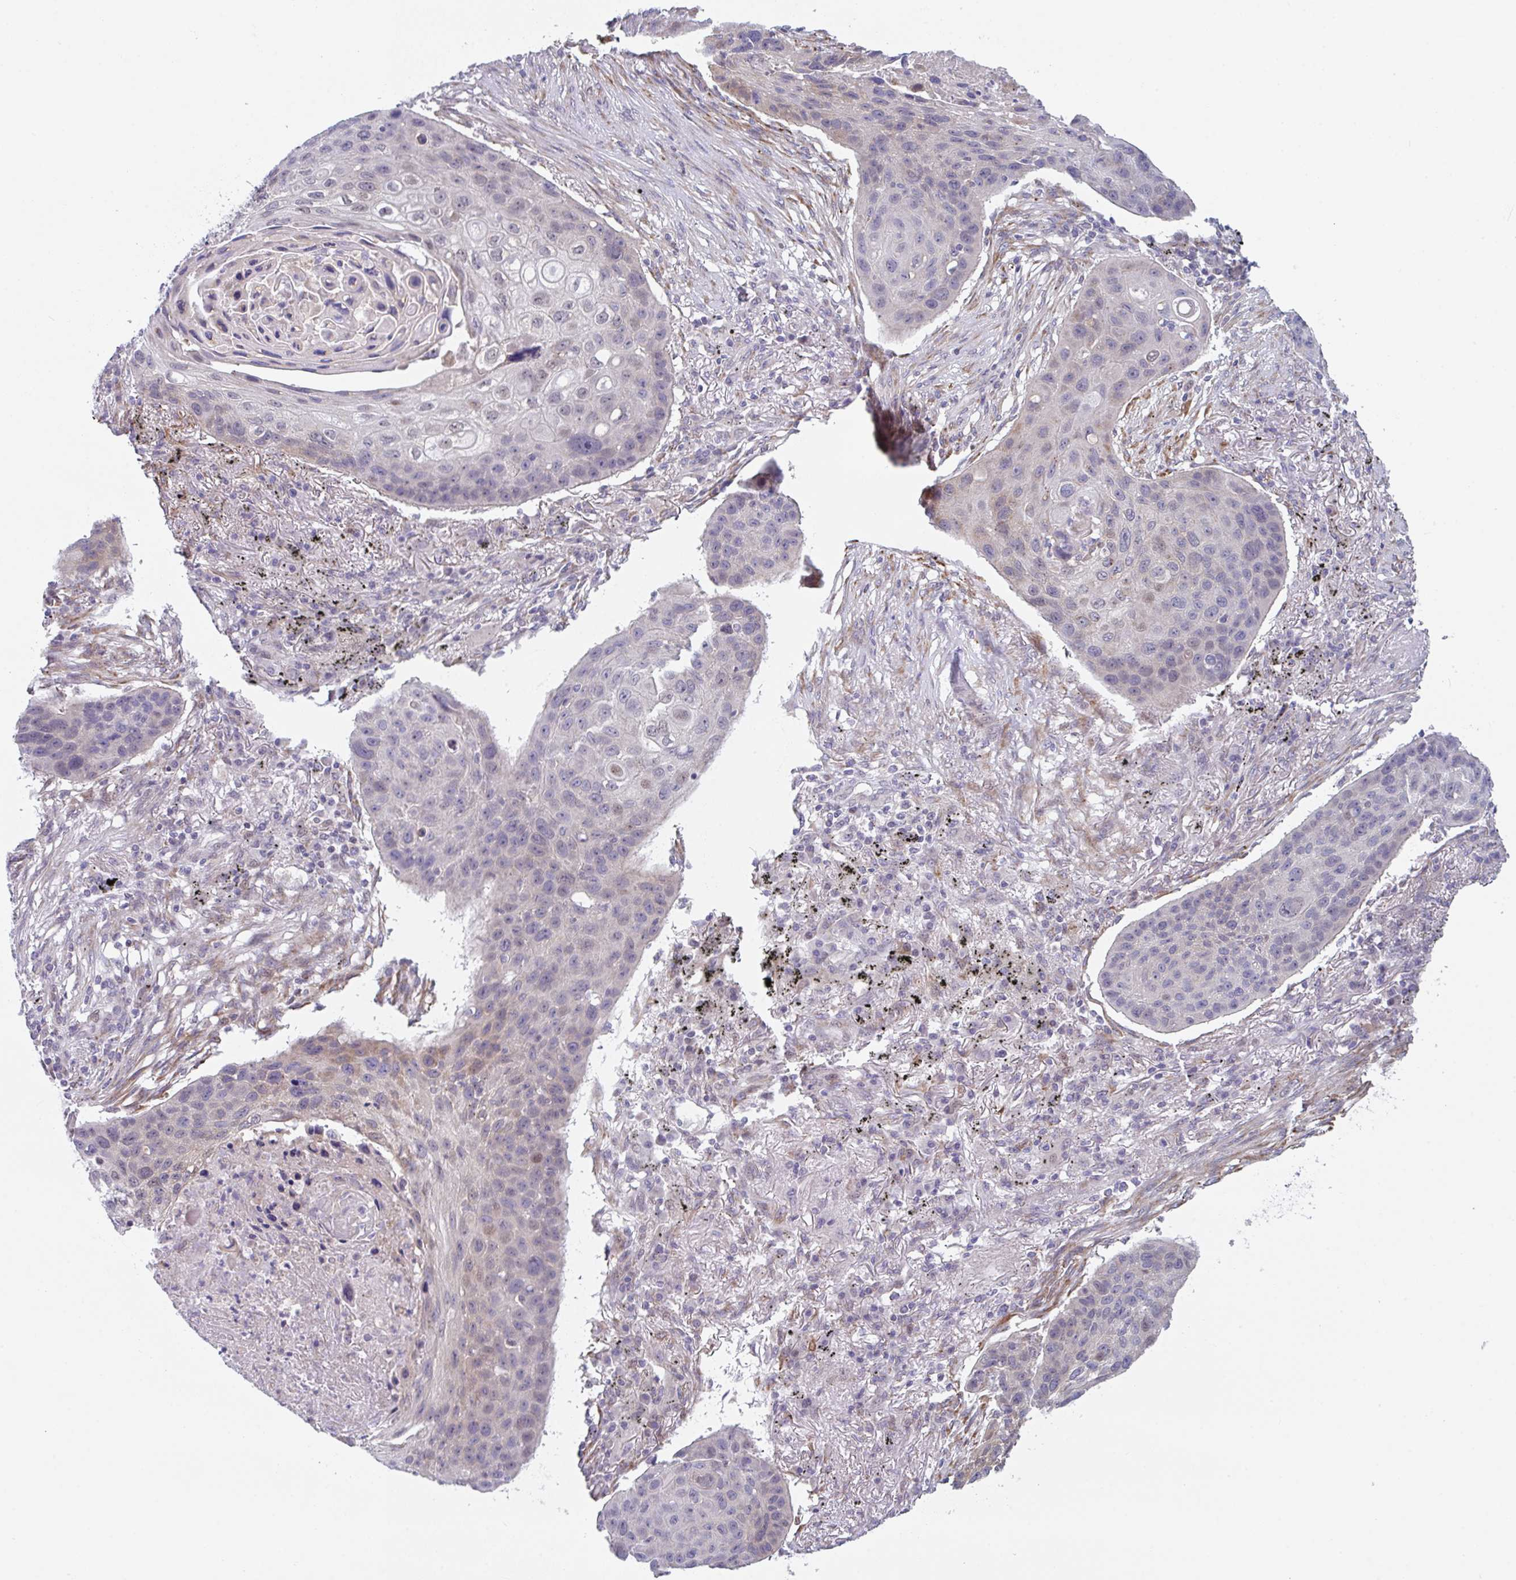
{"staining": {"intensity": "moderate", "quantity": "<25%", "location": "cytoplasmic/membranous,nuclear"}, "tissue": "lung cancer", "cell_type": "Tumor cells", "image_type": "cancer", "snomed": [{"axis": "morphology", "description": "Squamous cell carcinoma, NOS"}, {"axis": "topography", "description": "Lung"}], "caption": "IHC histopathology image of lung squamous cell carcinoma stained for a protein (brown), which demonstrates low levels of moderate cytoplasmic/membranous and nuclear expression in about <25% of tumor cells.", "gene": "RBM18", "patient": {"sex": "female", "age": 63}}